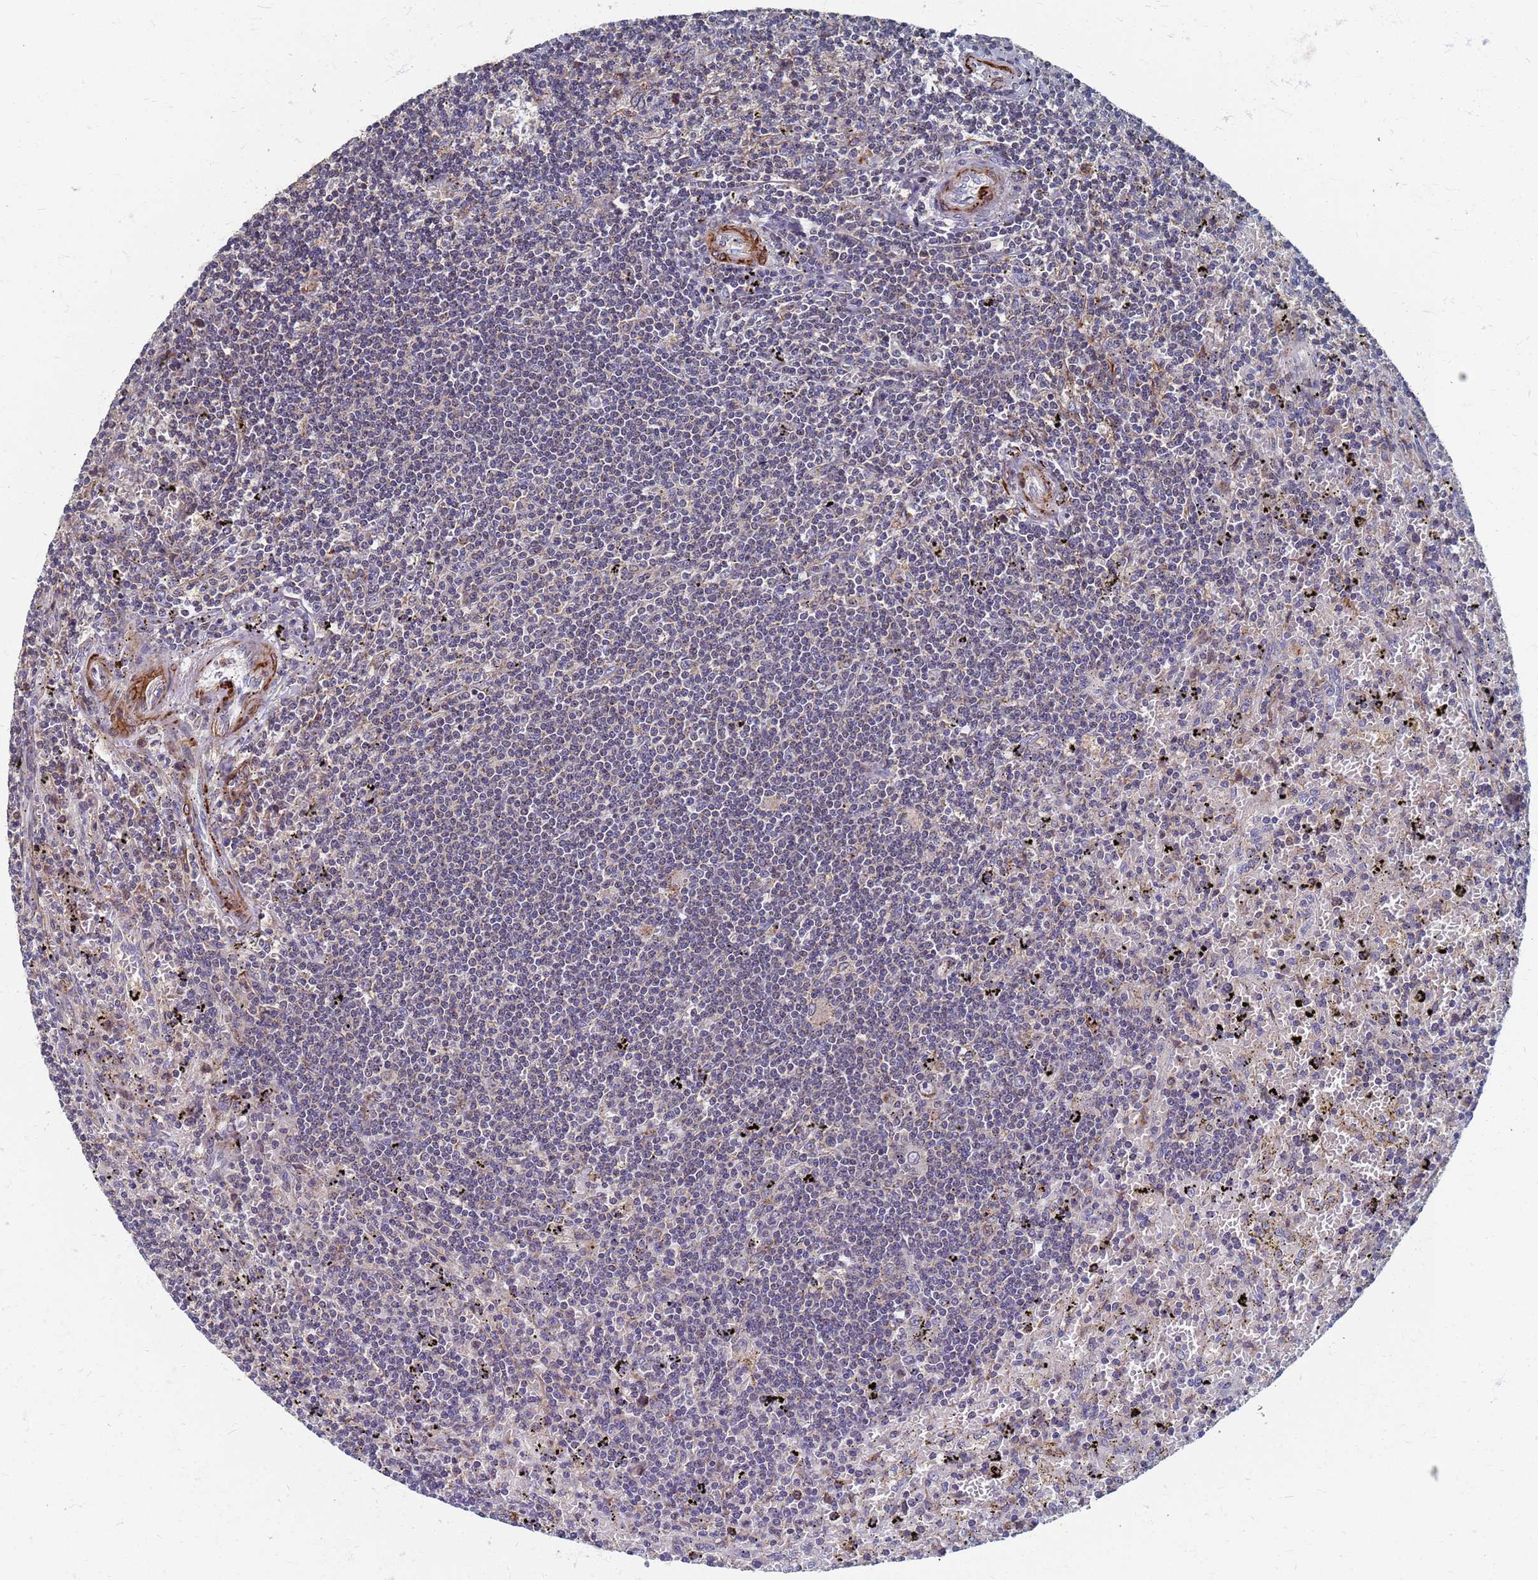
{"staining": {"intensity": "negative", "quantity": "none", "location": "none"}, "tissue": "lymphoma", "cell_type": "Tumor cells", "image_type": "cancer", "snomed": [{"axis": "morphology", "description": "Malignant lymphoma, non-Hodgkin's type, Low grade"}, {"axis": "topography", "description": "Spleen"}], "caption": "Immunohistochemistry (IHC) micrograph of neoplastic tissue: human lymphoma stained with DAB (3,3'-diaminobenzidine) demonstrates no significant protein staining in tumor cells. (DAB (3,3'-diaminobenzidine) immunohistochemistry (IHC) with hematoxylin counter stain).", "gene": "ATPAF1", "patient": {"sex": "male", "age": 76}}